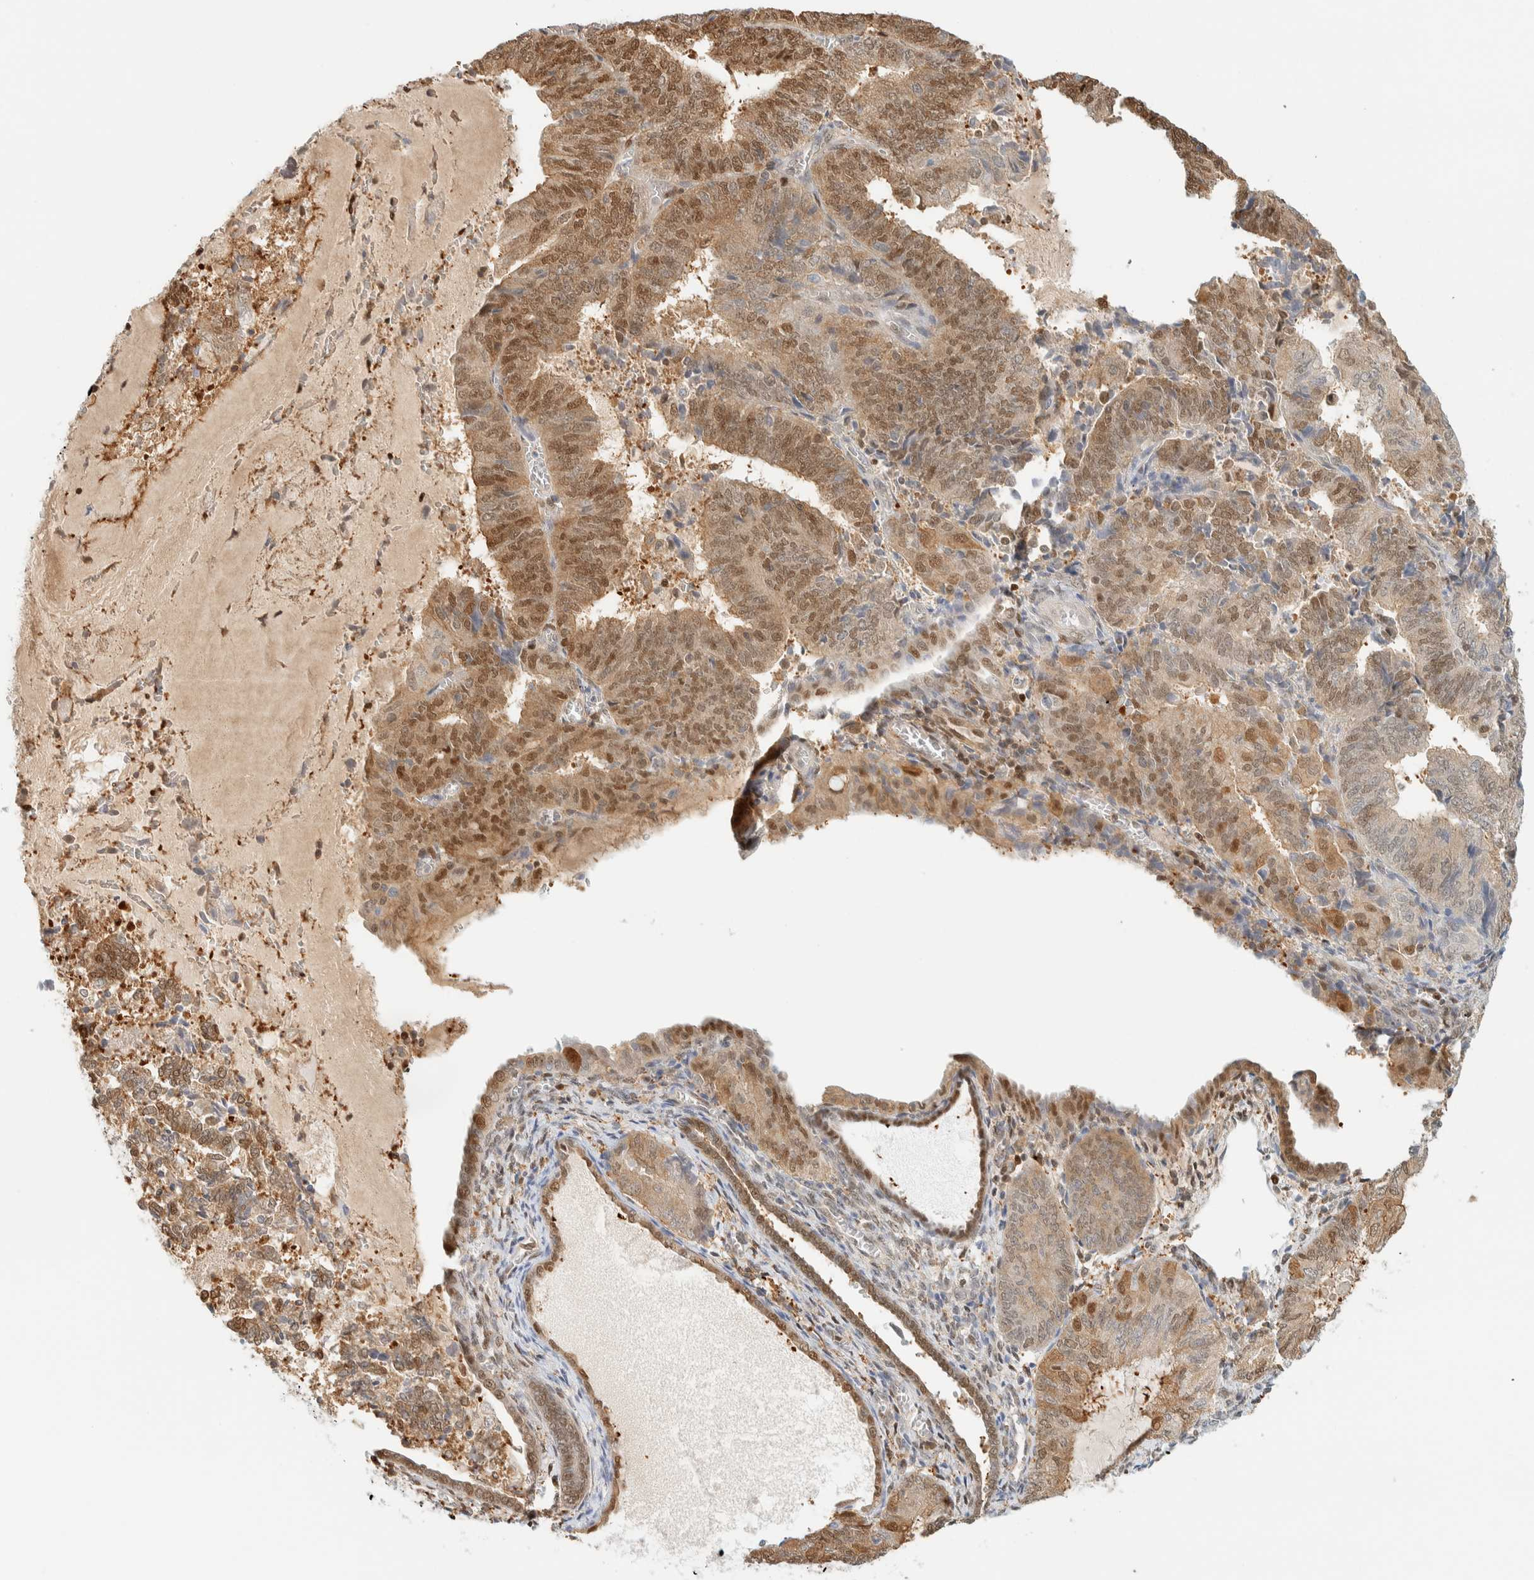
{"staining": {"intensity": "moderate", "quantity": ">75%", "location": "cytoplasmic/membranous,nuclear"}, "tissue": "endometrial cancer", "cell_type": "Tumor cells", "image_type": "cancer", "snomed": [{"axis": "morphology", "description": "Adenocarcinoma, NOS"}, {"axis": "topography", "description": "Endometrium"}], "caption": "Tumor cells demonstrate medium levels of moderate cytoplasmic/membranous and nuclear staining in about >75% of cells in adenocarcinoma (endometrial). The staining was performed using DAB to visualize the protein expression in brown, while the nuclei were stained in blue with hematoxylin (Magnification: 20x).", "gene": "ZBTB37", "patient": {"sex": "female", "age": 81}}